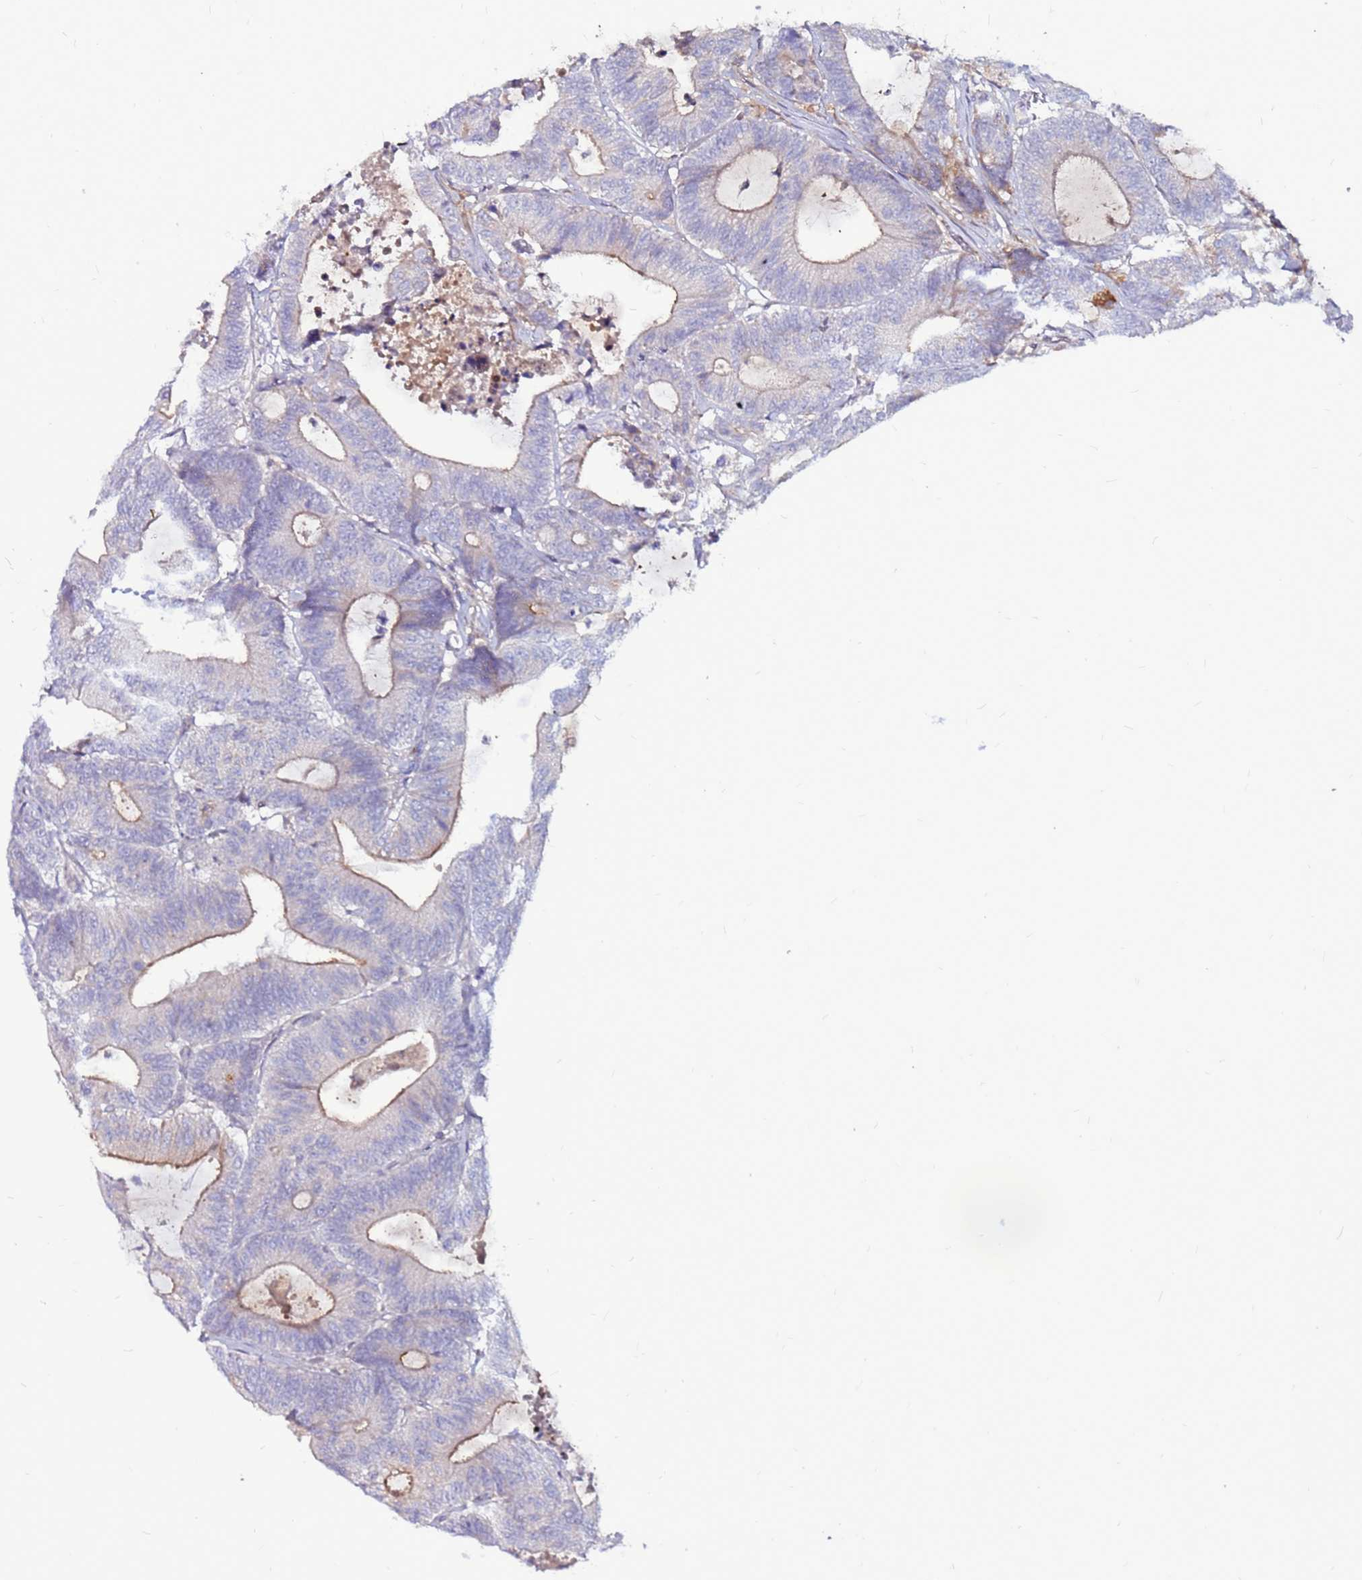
{"staining": {"intensity": "weak", "quantity": "<25%", "location": "cytoplasmic/membranous"}, "tissue": "colorectal cancer", "cell_type": "Tumor cells", "image_type": "cancer", "snomed": [{"axis": "morphology", "description": "Adenocarcinoma, NOS"}, {"axis": "topography", "description": "Colon"}], "caption": "The IHC histopathology image has no significant staining in tumor cells of colorectal cancer (adenocarcinoma) tissue. (IHC, brightfield microscopy, high magnification).", "gene": "CCDC71", "patient": {"sex": "female", "age": 84}}